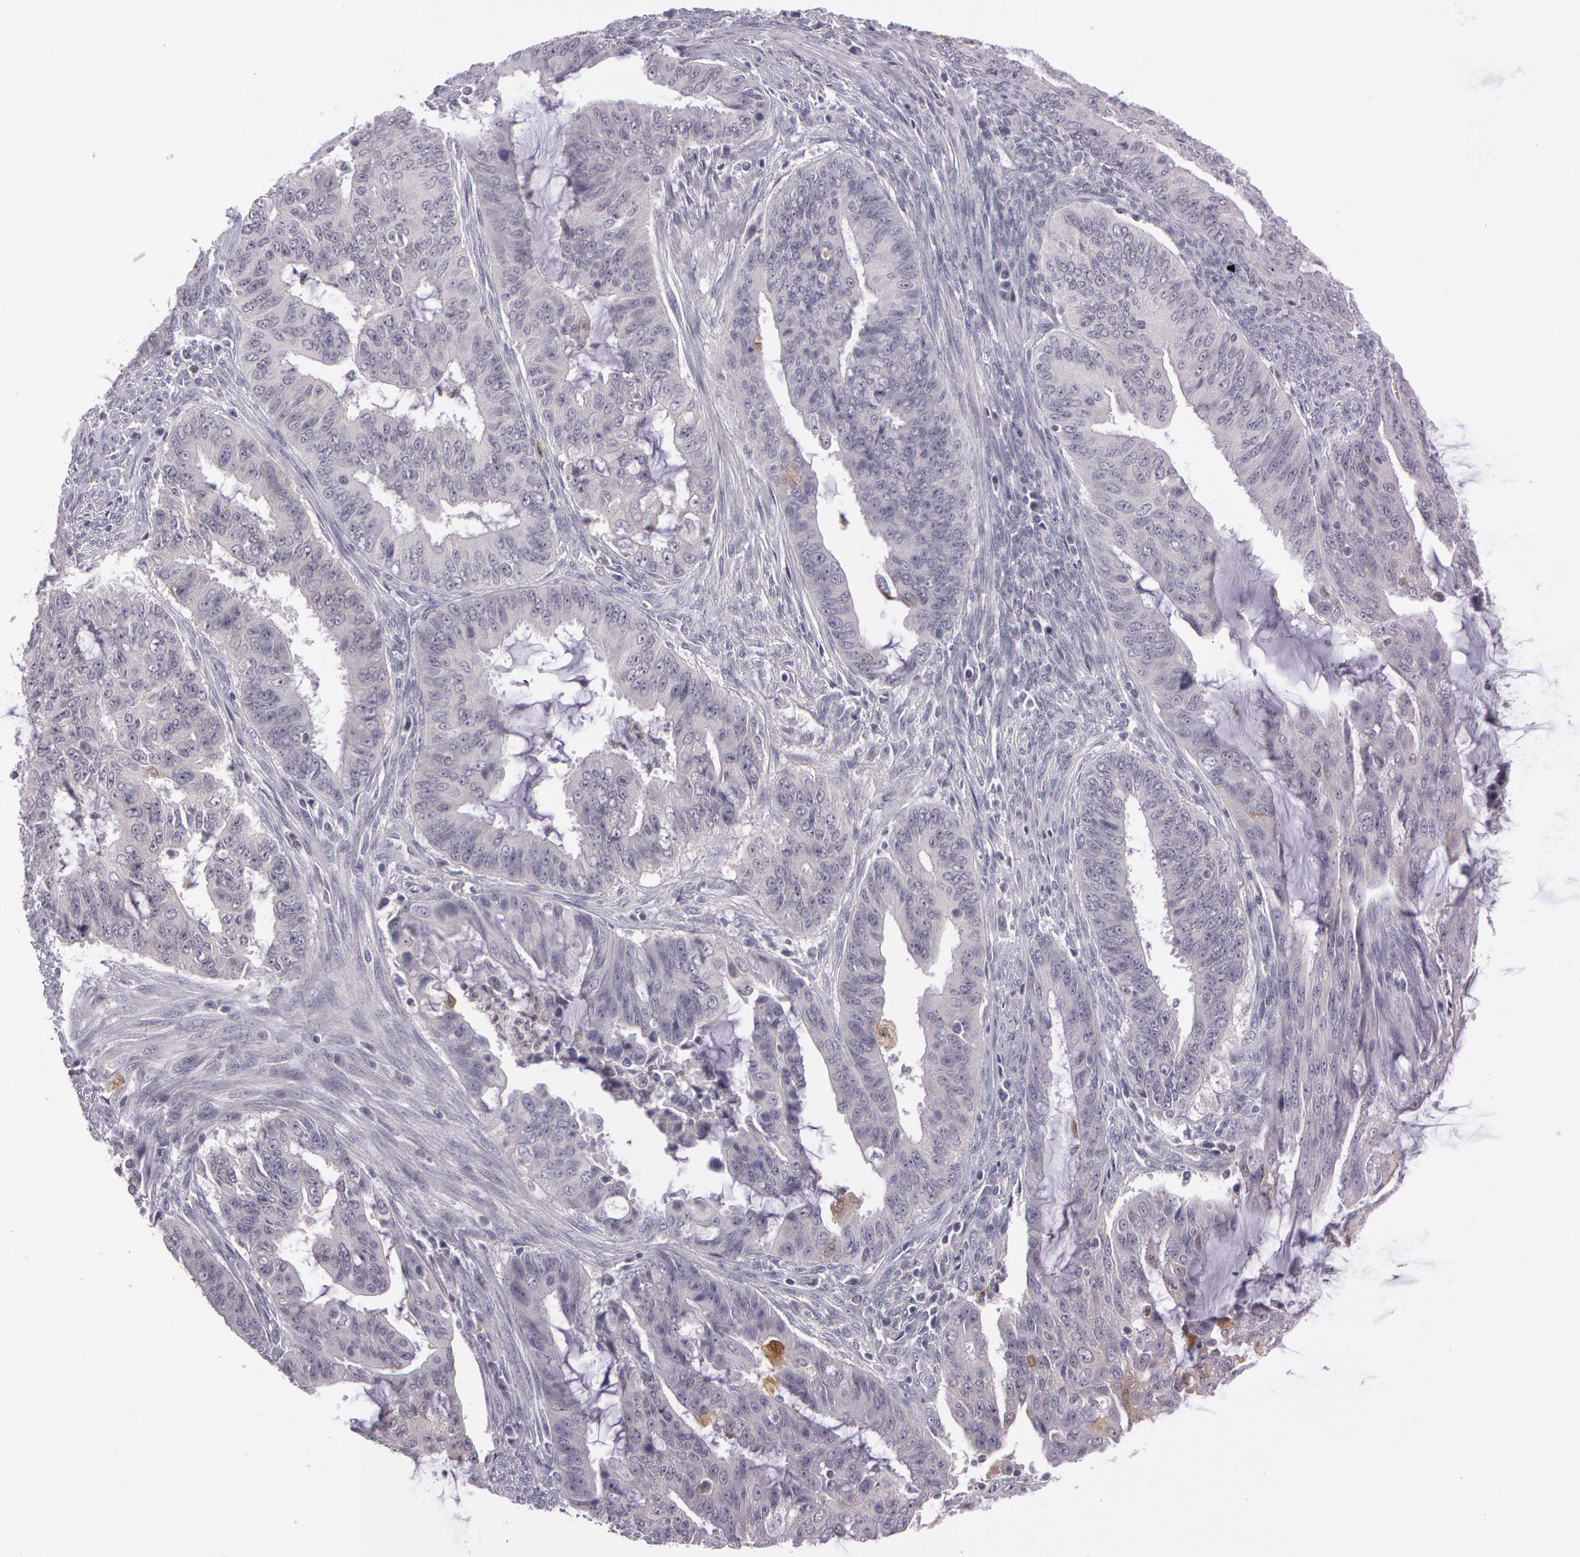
{"staining": {"intensity": "strong", "quantity": "<25%", "location": "nuclear"}, "tissue": "endometrial cancer", "cell_type": "Tumor cells", "image_type": "cancer", "snomed": [{"axis": "morphology", "description": "Adenocarcinoma, NOS"}, {"axis": "topography", "description": "Endometrium"}], "caption": "Protein staining shows strong nuclear expression in approximately <25% of tumor cells in adenocarcinoma (endometrial).", "gene": "IL1RN", "patient": {"sex": "female", "age": 75}}